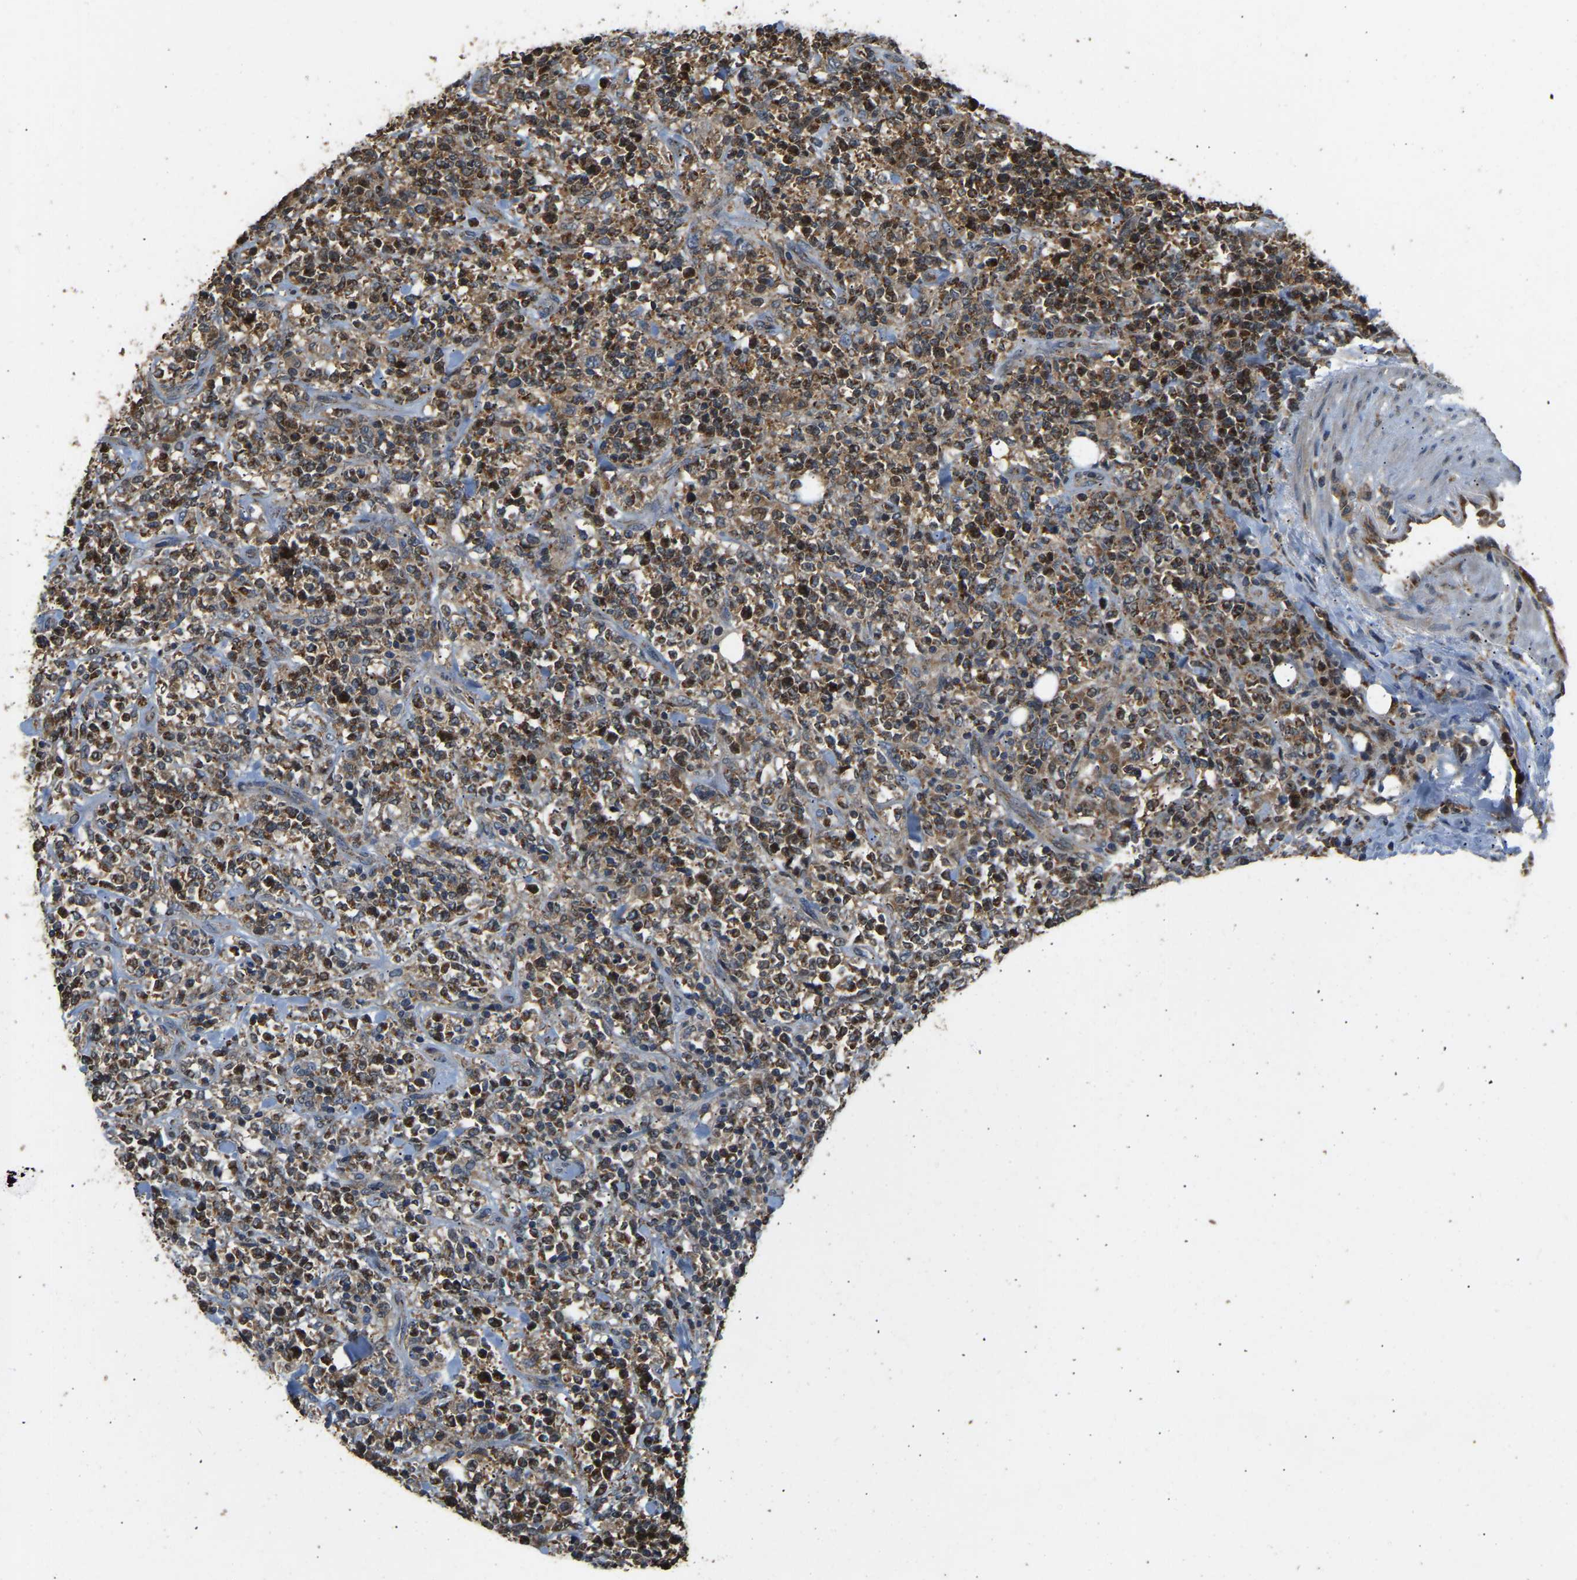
{"staining": {"intensity": "strong", "quantity": ">75%", "location": "cytoplasmic/membranous"}, "tissue": "lymphoma", "cell_type": "Tumor cells", "image_type": "cancer", "snomed": [{"axis": "morphology", "description": "Malignant lymphoma, non-Hodgkin's type, High grade"}, {"axis": "topography", "description": "Soft tissue"}], "caption": "Immunohistochemical staining of malignant lymphoma, non-Hodgkin's type (high-grade) shows high levels of strong cytoplasmic/membranous protein staining in approximately >75% of tumor cells.", "gene": "TUFM", "patient": {"sex": "male", "age": 18}}